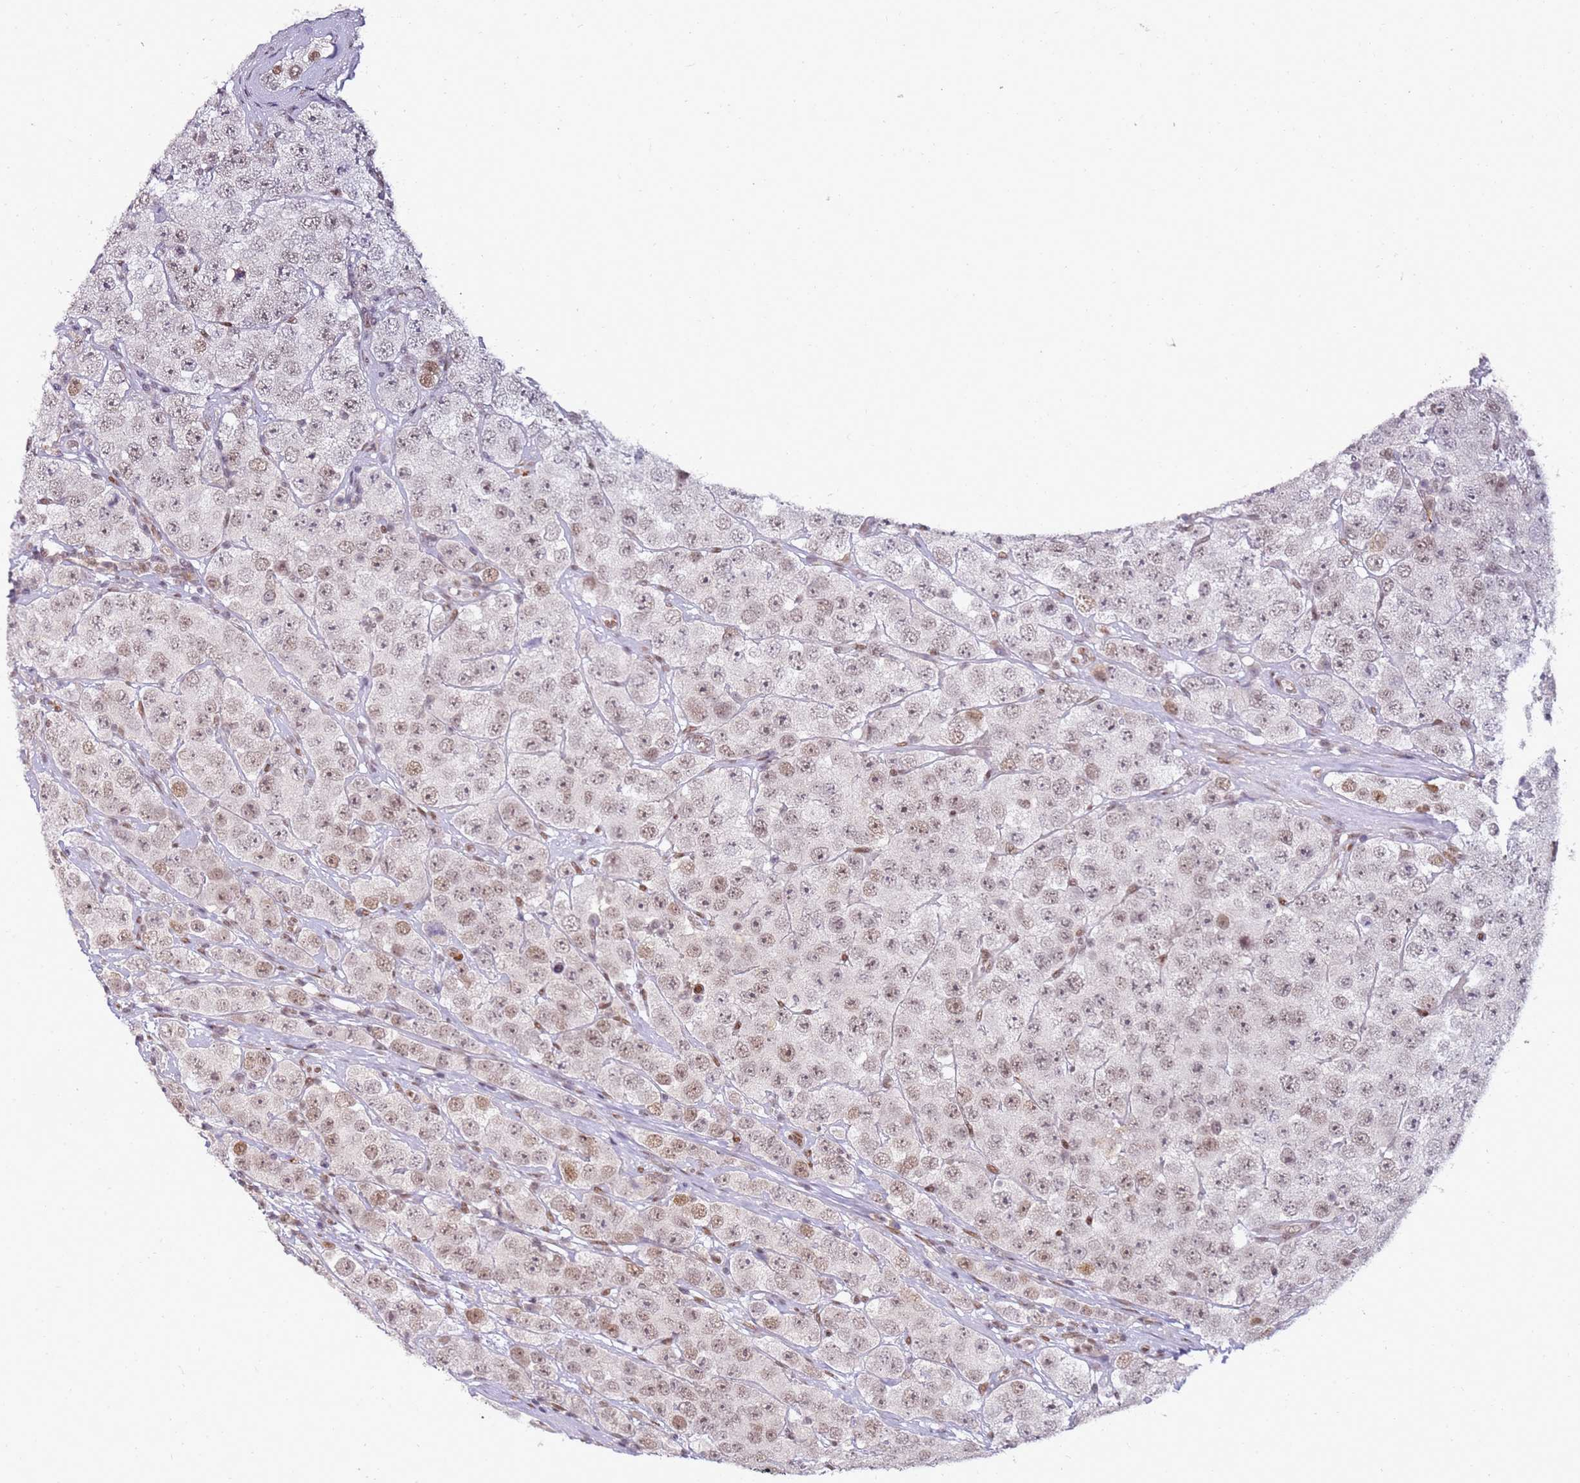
{"staining": {"intensity": "moderate", "quantity": "25%-75%", "location": "nuclear"}, "tissue": "testis cancer", "cell_type": "Tumor cells", "image_type": "cancer", "snomed": [{"axis": "morphology", "description": "Seminoma, NOS"}, {"axis": "topography", "description": "Testis"}], "caption": "Tumor cells display medium levels of moderate nuclear expression in approximately 25%-75% of cells in human testis cancer (seminoma). Nuclei are stained in blue.", "gene": "PHC2", "patient": {"sex": "male", "age": 28}}